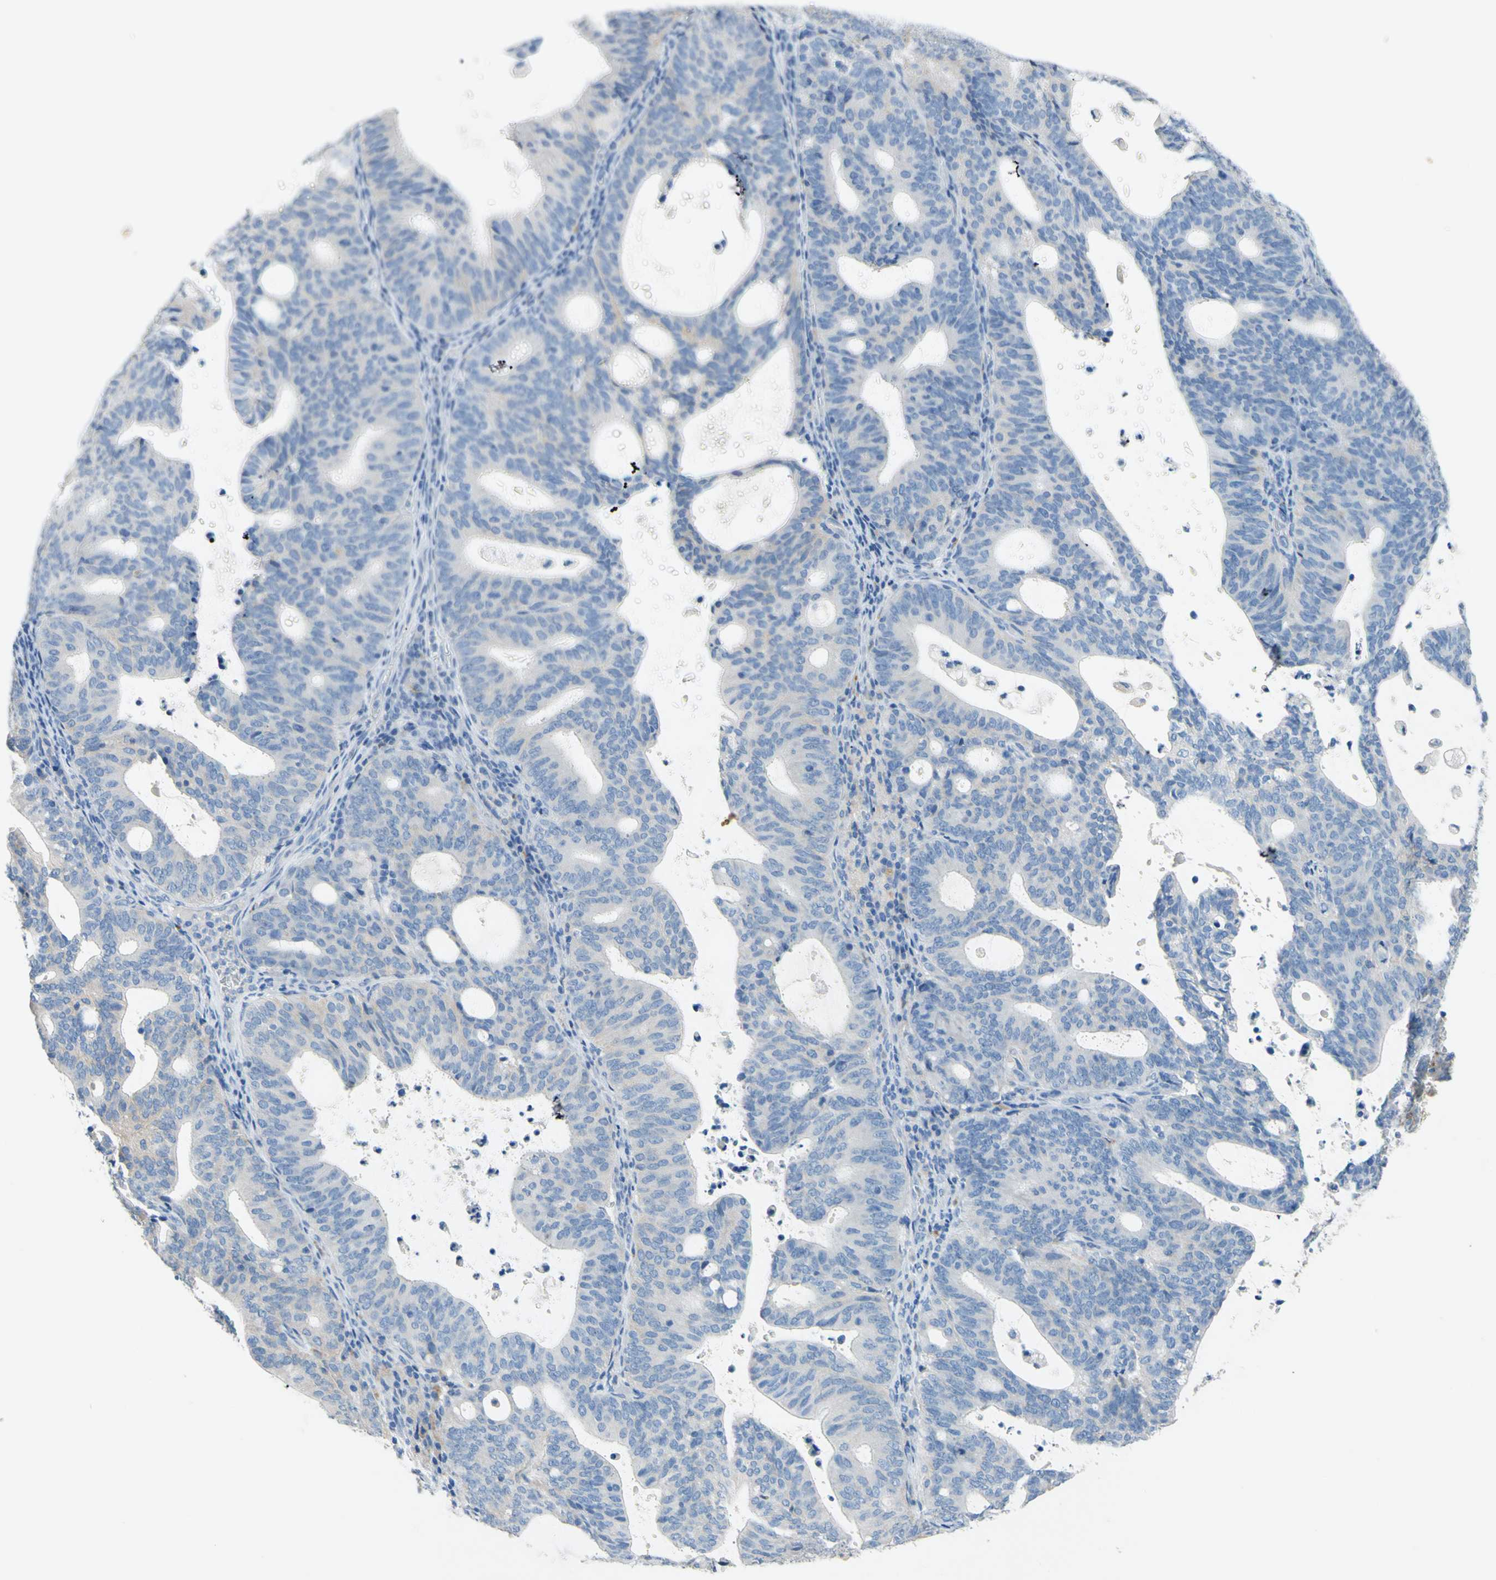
{"staining": {"intensity": "moderate", "quantity": "<25%", "location": "cytoplasmic/membranous"}, "tissue": "endometrial cancer", "cell_type": "Tumor cells", "image_type": "cancer", "snomed": [{"axis": "morphology", "description": "Adenocarcinoma, NOS"}, {"axis": "topography", "description": "Uterus"}], "caption": "Endometrial cancer (adenocarcinoma) stained with a protein marker shows moderate staining in tumor cells.", "gene": "CDH10", "patient": {"sex": "female", "age": 83}}